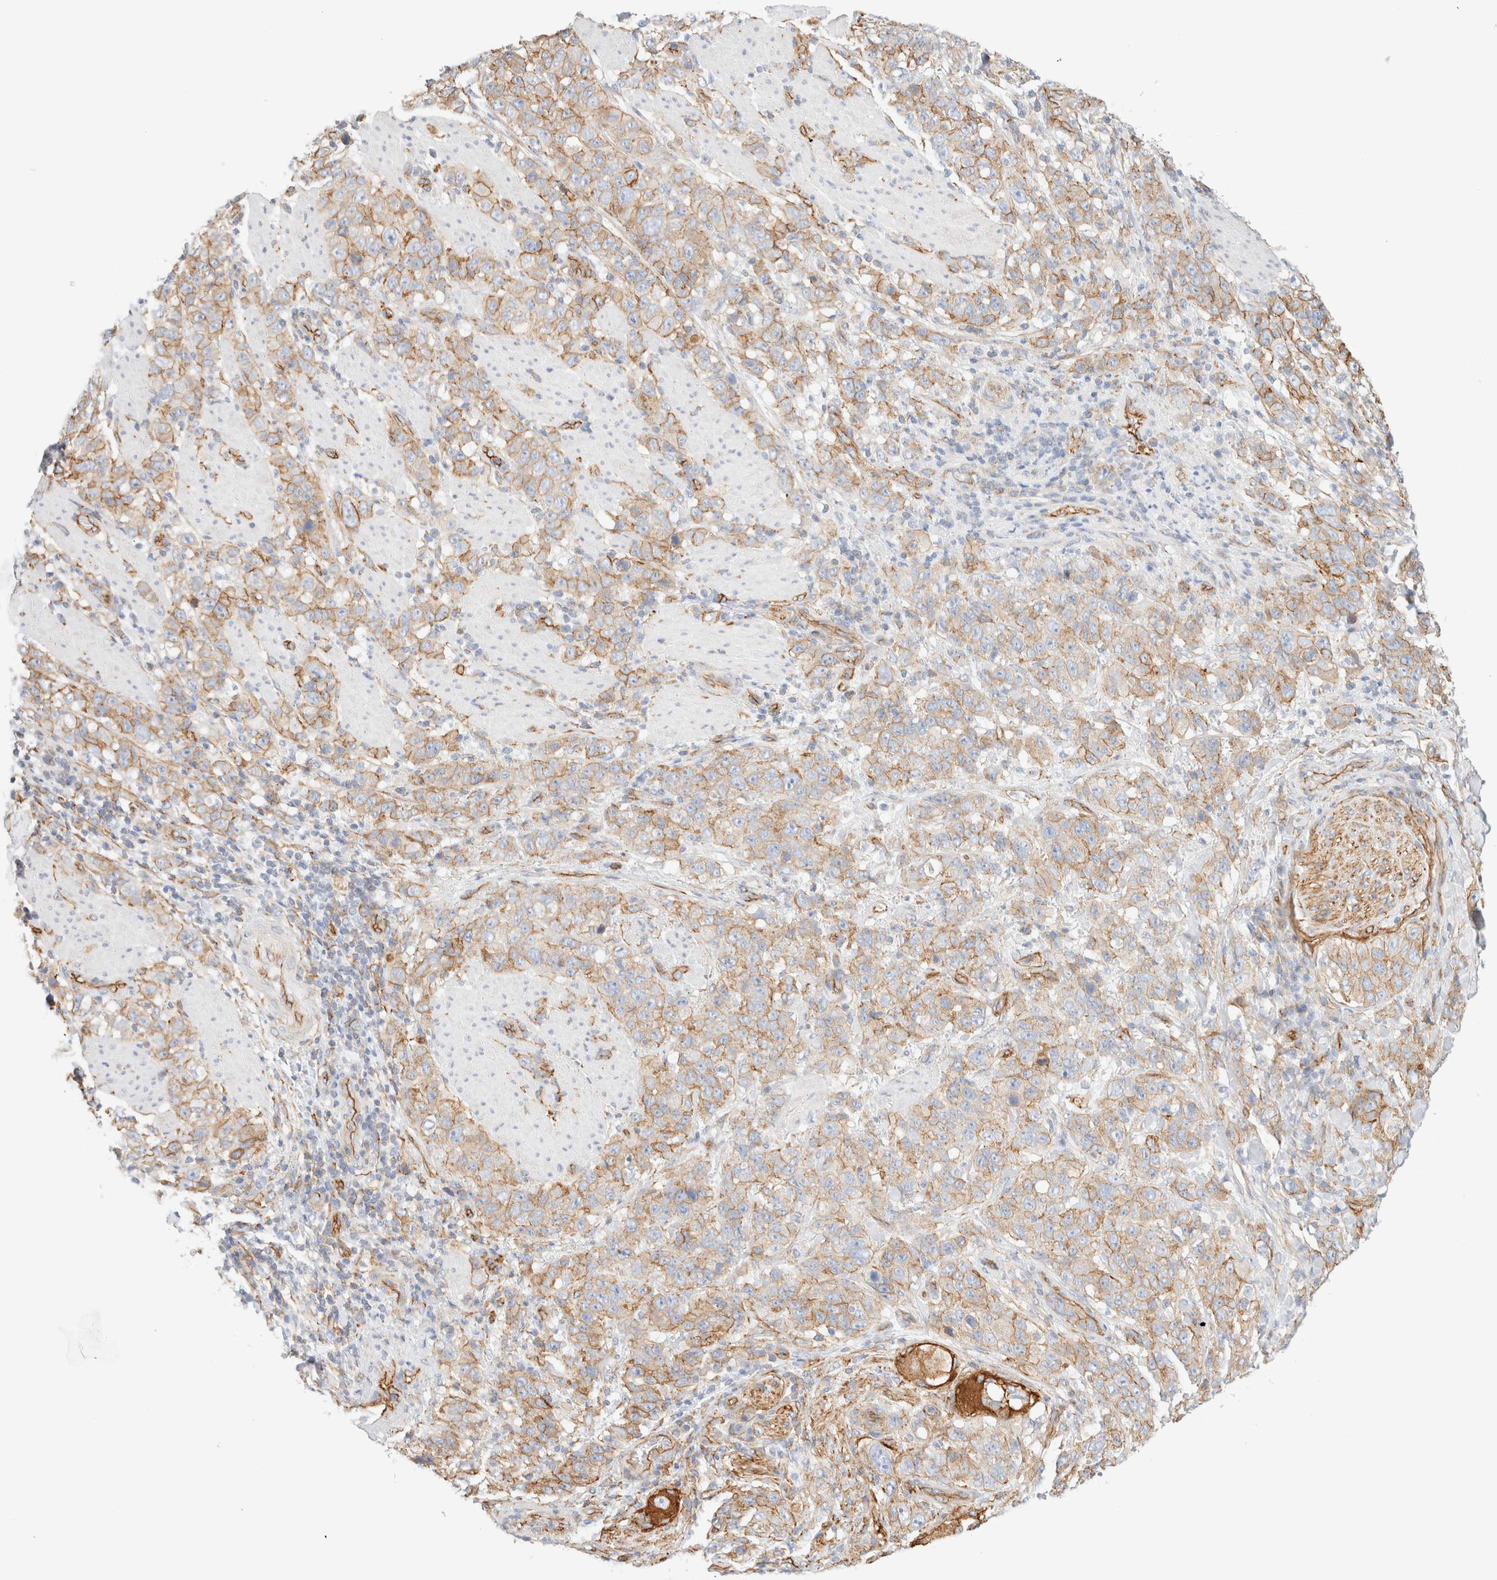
{"staining": {"intensity": "moderate", "quantity": ">75%", "location": "cytoplasmic/membranous"}, "tissue": "stomach cancer", "cell_type": "Tumor cells", "image_type": "cancer", "snomed": [{"axis": "morphology", "description": "Adenocarcinoma, NOS"}, {"axis": "topography", "description": "Stomach"}], "caption": "Immunohistochemistry (IHC) (DAB) staining of human stomach adenocarcinoma demonstrates moderate cytoplasmic/membranous protein positivity in about >75% of tumor cells. Immunohistochemistry (IHC) stains the protein of interest in brown and the nuclei are stained blue.", "gene": "CYB5R4", "patient": {"sex": "male", "age": 48}}